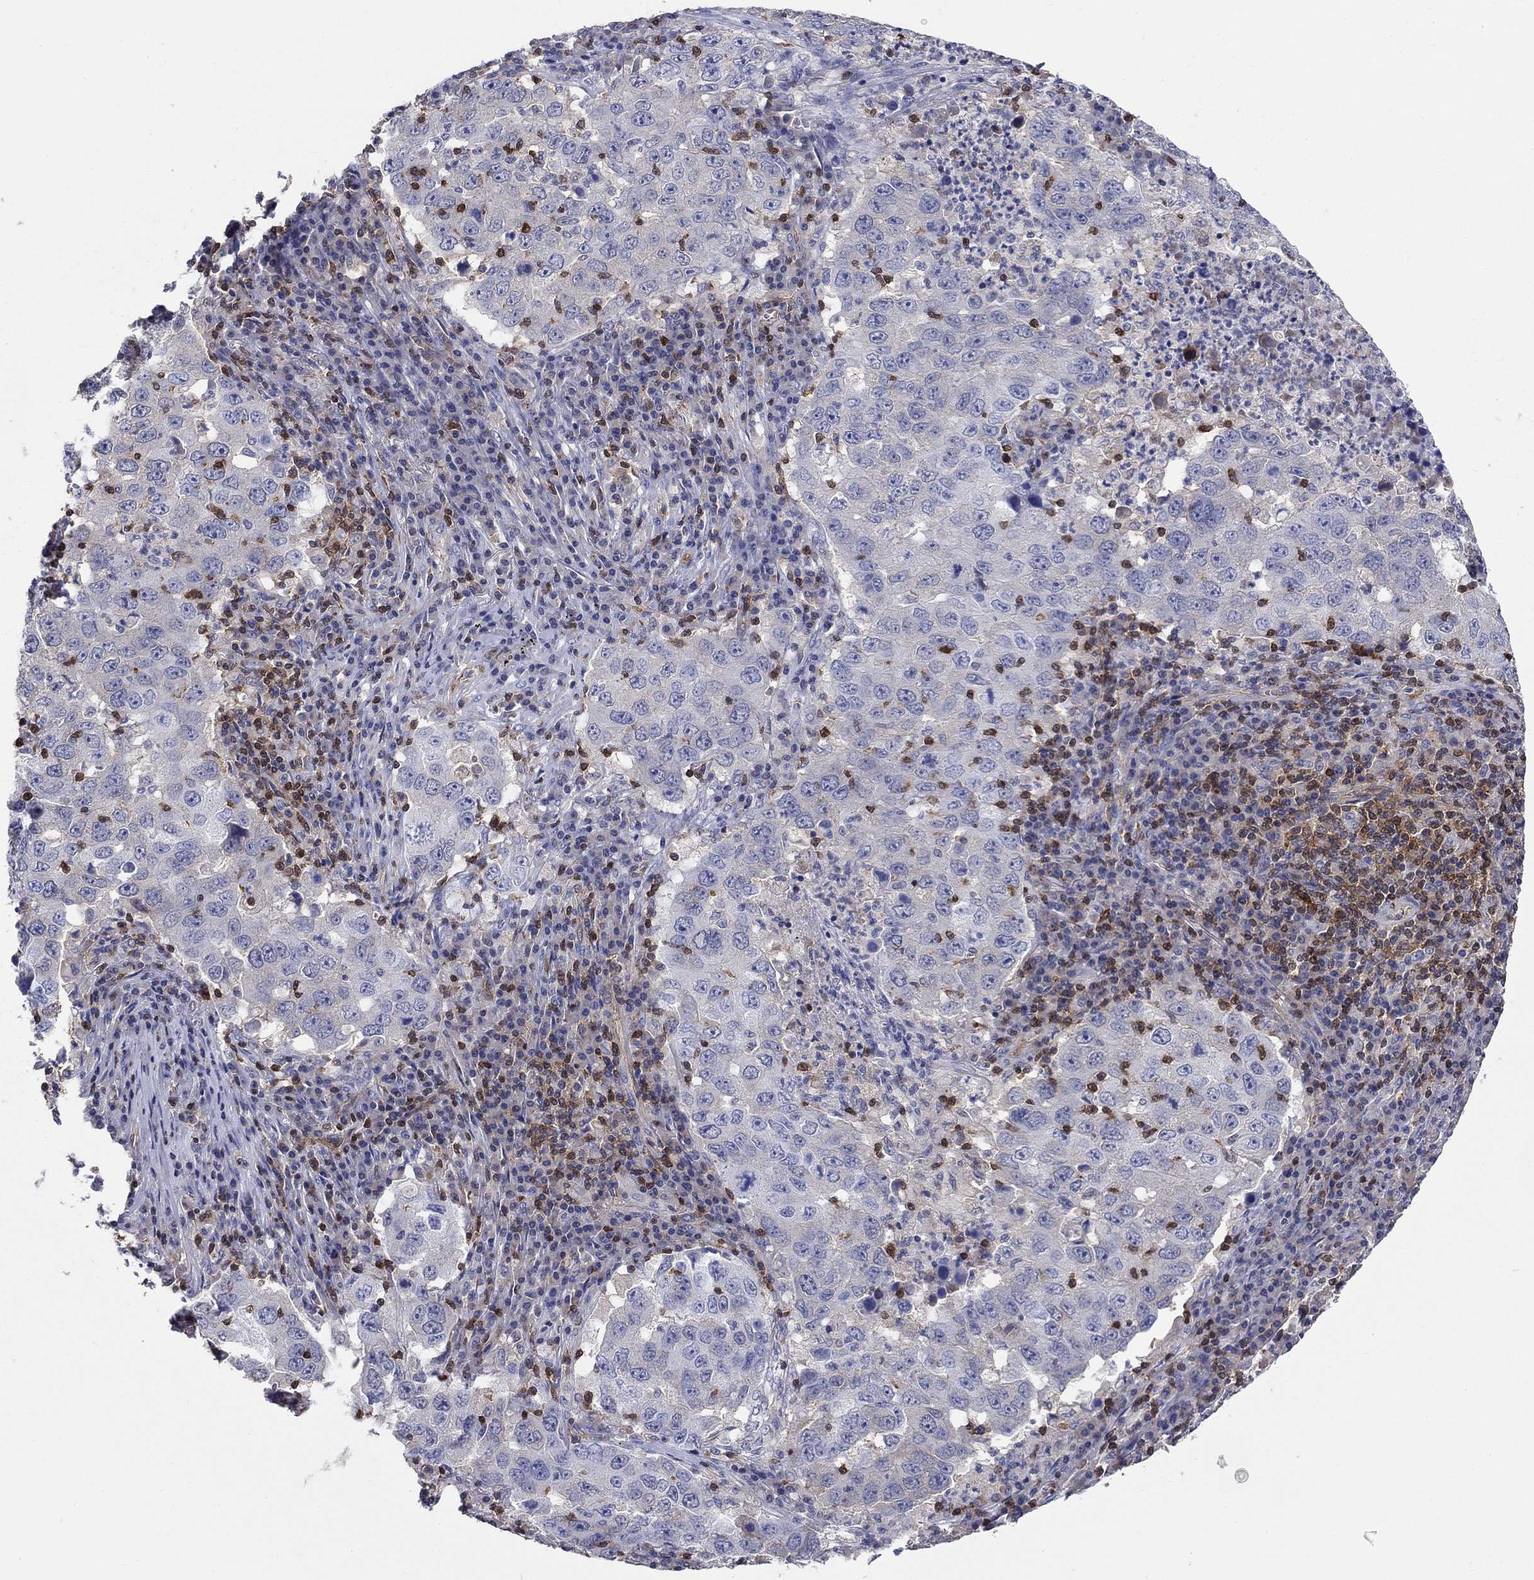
{"staining": {"intensity": "negative", "quantity": "none", "location": "none"}, "tissue": "lung cancer", "cell_type": "Tumor cells", "image_type": "cancer", "snomed": [{"axis": "morphology", "description": "Adenocarcinoma, NOS"}, {"axis": "topography", "description": "Lung"}], "caption": "IHC image of neoplastic tissue: human lung cancer stained with DAB demonstrates no significant protein expression in tumor cells.", "gene": "AGFG2", "patient": {"sex": "male", "age": 73}}